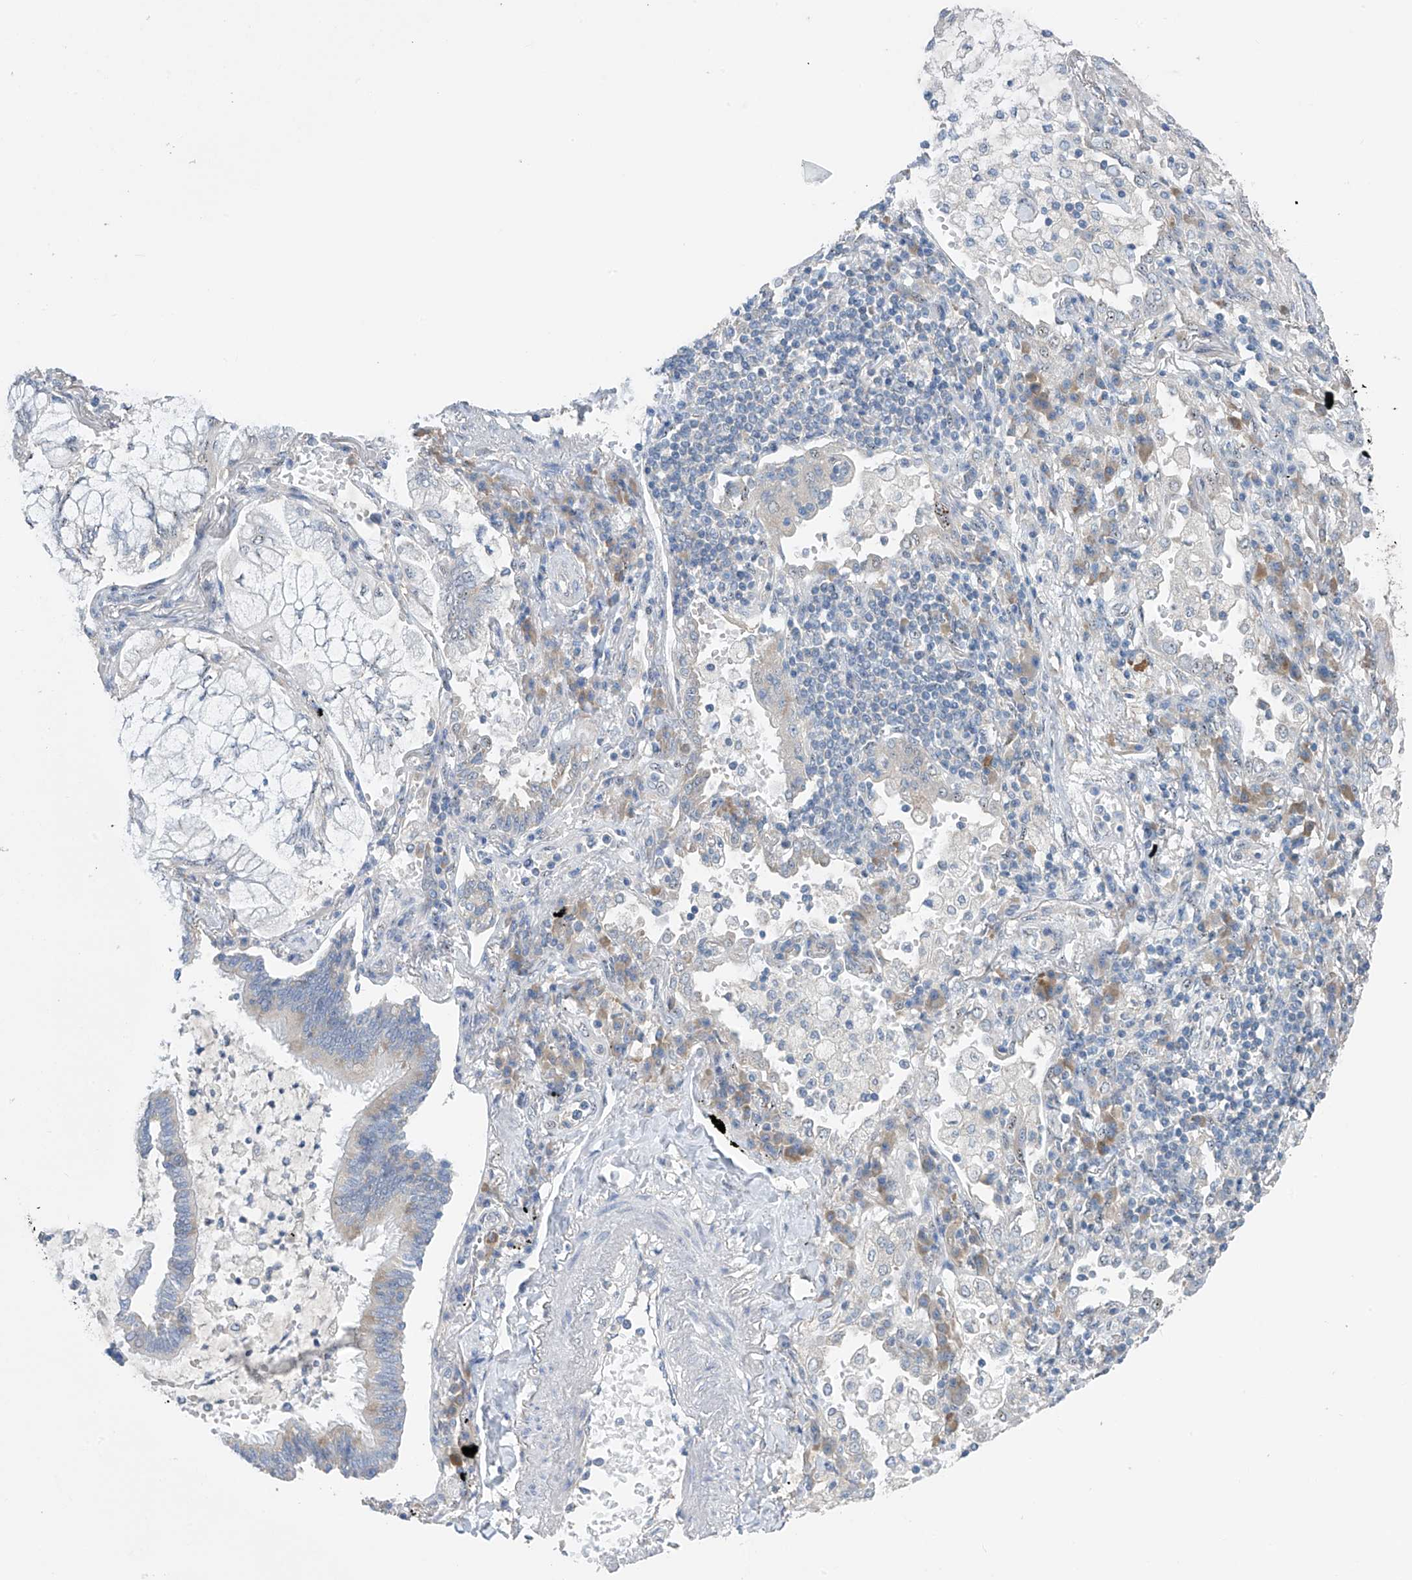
{"staining": {"intensity": "weak", "quantity": "<25%", "location": "cytoplasmic/membranous"}, "tissue": "lung cancer", "cell_type": "Tumor cells", "image_type": "cancer", "snomed": [{"axis": "morphology", "description": "Adenocarcinoma, NOS"}, {"axis": "topography", "description": "Lung"}], "caption": "High magnification brightfield microscopy of adenocarcinoma (lung) stained with DAB (brown) and counterstained with hematoxylin (blue): tumor cells show no significant positivity. (Immunohistochemistry (ihc), brightfield microscopy, high magnification).", "gene": "RPL4", "patient": {"sex": "female", "age": 70}}